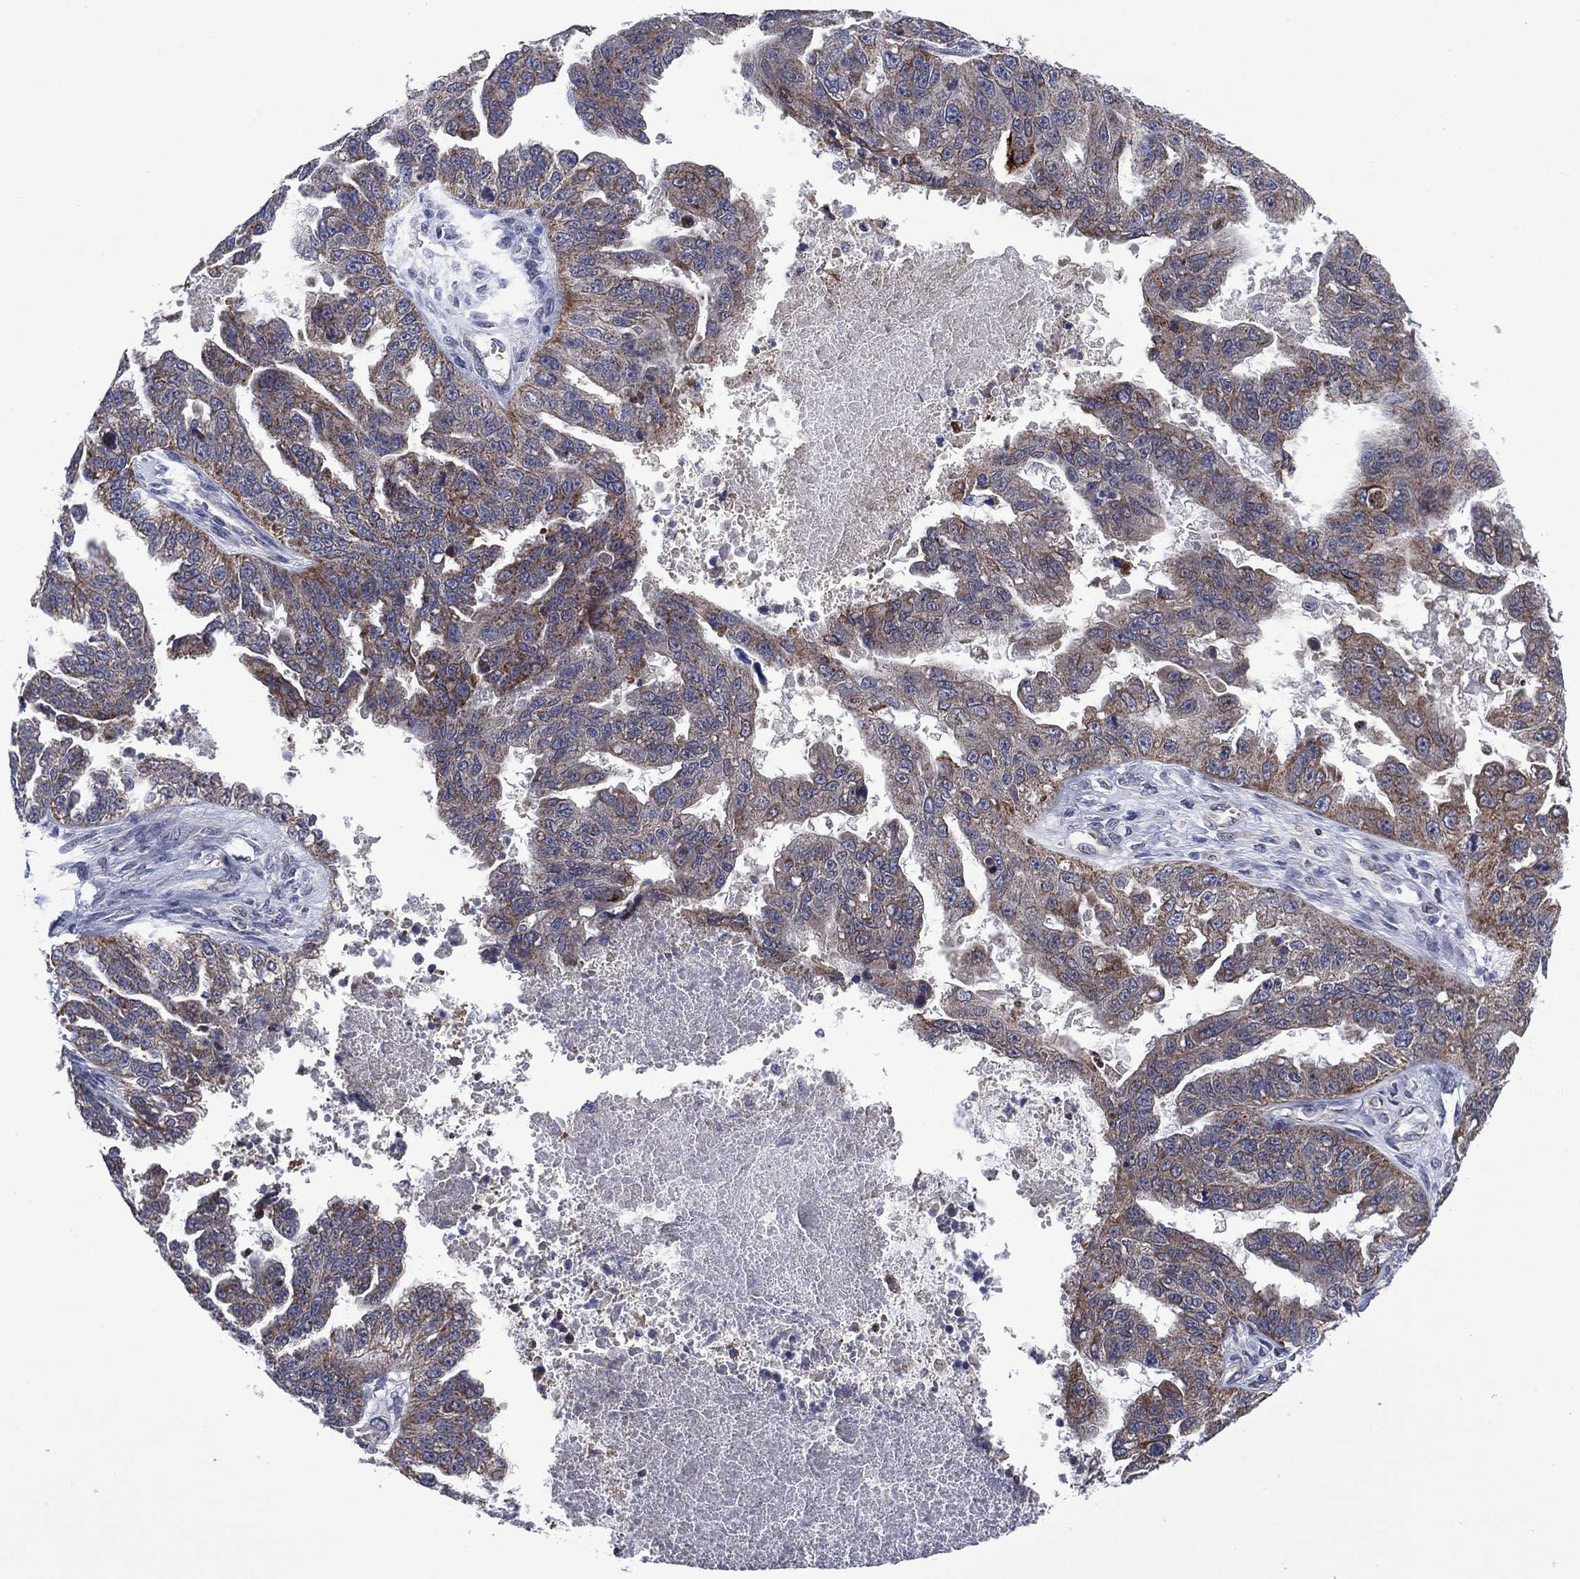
{"staining": {"intensity": "moderate", "quantity": "<25%", "location": "cytoplasmic/membranous"}, "tissue": "ovarian cancer", "cell_type": "Tumor cells", "image_type": "cancer", "snomed": [{"axis": "morphology", "description": "Cystadenocarcinoma, serous, NOS"}, {"axis": "topography", "description": "Ovary"}], "caption": "Ovarian serous cystadenocarcinoma stained for a protein demonstrates moderate cytoplasmic/membranous positivity in tumor cells.", "gene": "HTD2", "patient": {"sex": "female", "age": 58}}